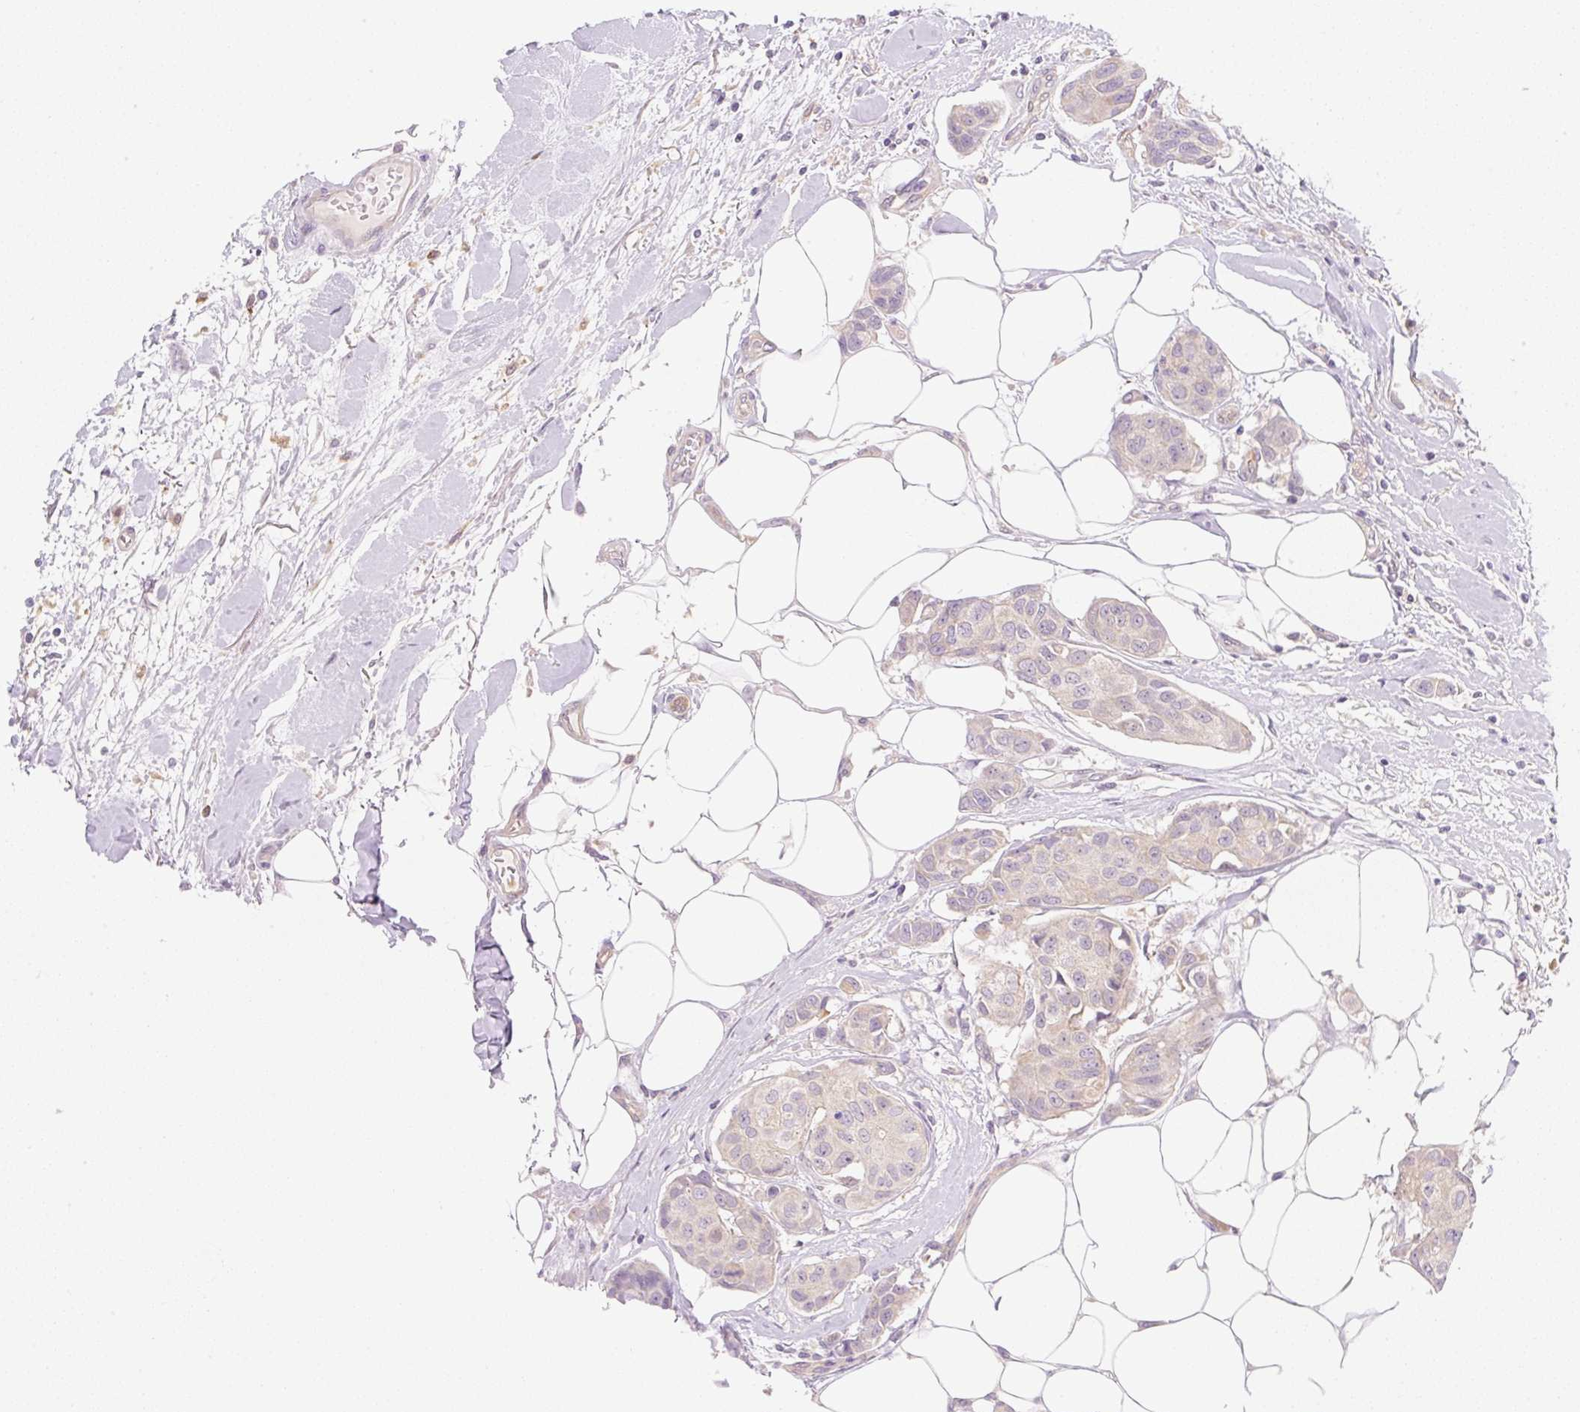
{"staining": {"intensity": "negative", "quantity": "none", "location": "none"}, "tissue": "breast cancer", "cell_type": "Tumor cells", "image_type": "cancer", "snomed": [{"axis": "morphology", "description": "Duct carcinoma"}, {"axis": "topography", "description": "Breast"}, {"axis": "topography", "description": "Lymph node"}], "caption": "DAB immunohistochemical staining of breast infiltrating ductal carcinoma demonstrates no significant staining in tumor cells. (Stains: DAB immunohistochemistry with hematoxylin counter stain, Microscopy: brightfield microscopy at high magnification).", "gene": "OMA1", "patient": {"sex": "female", "age": 80}}